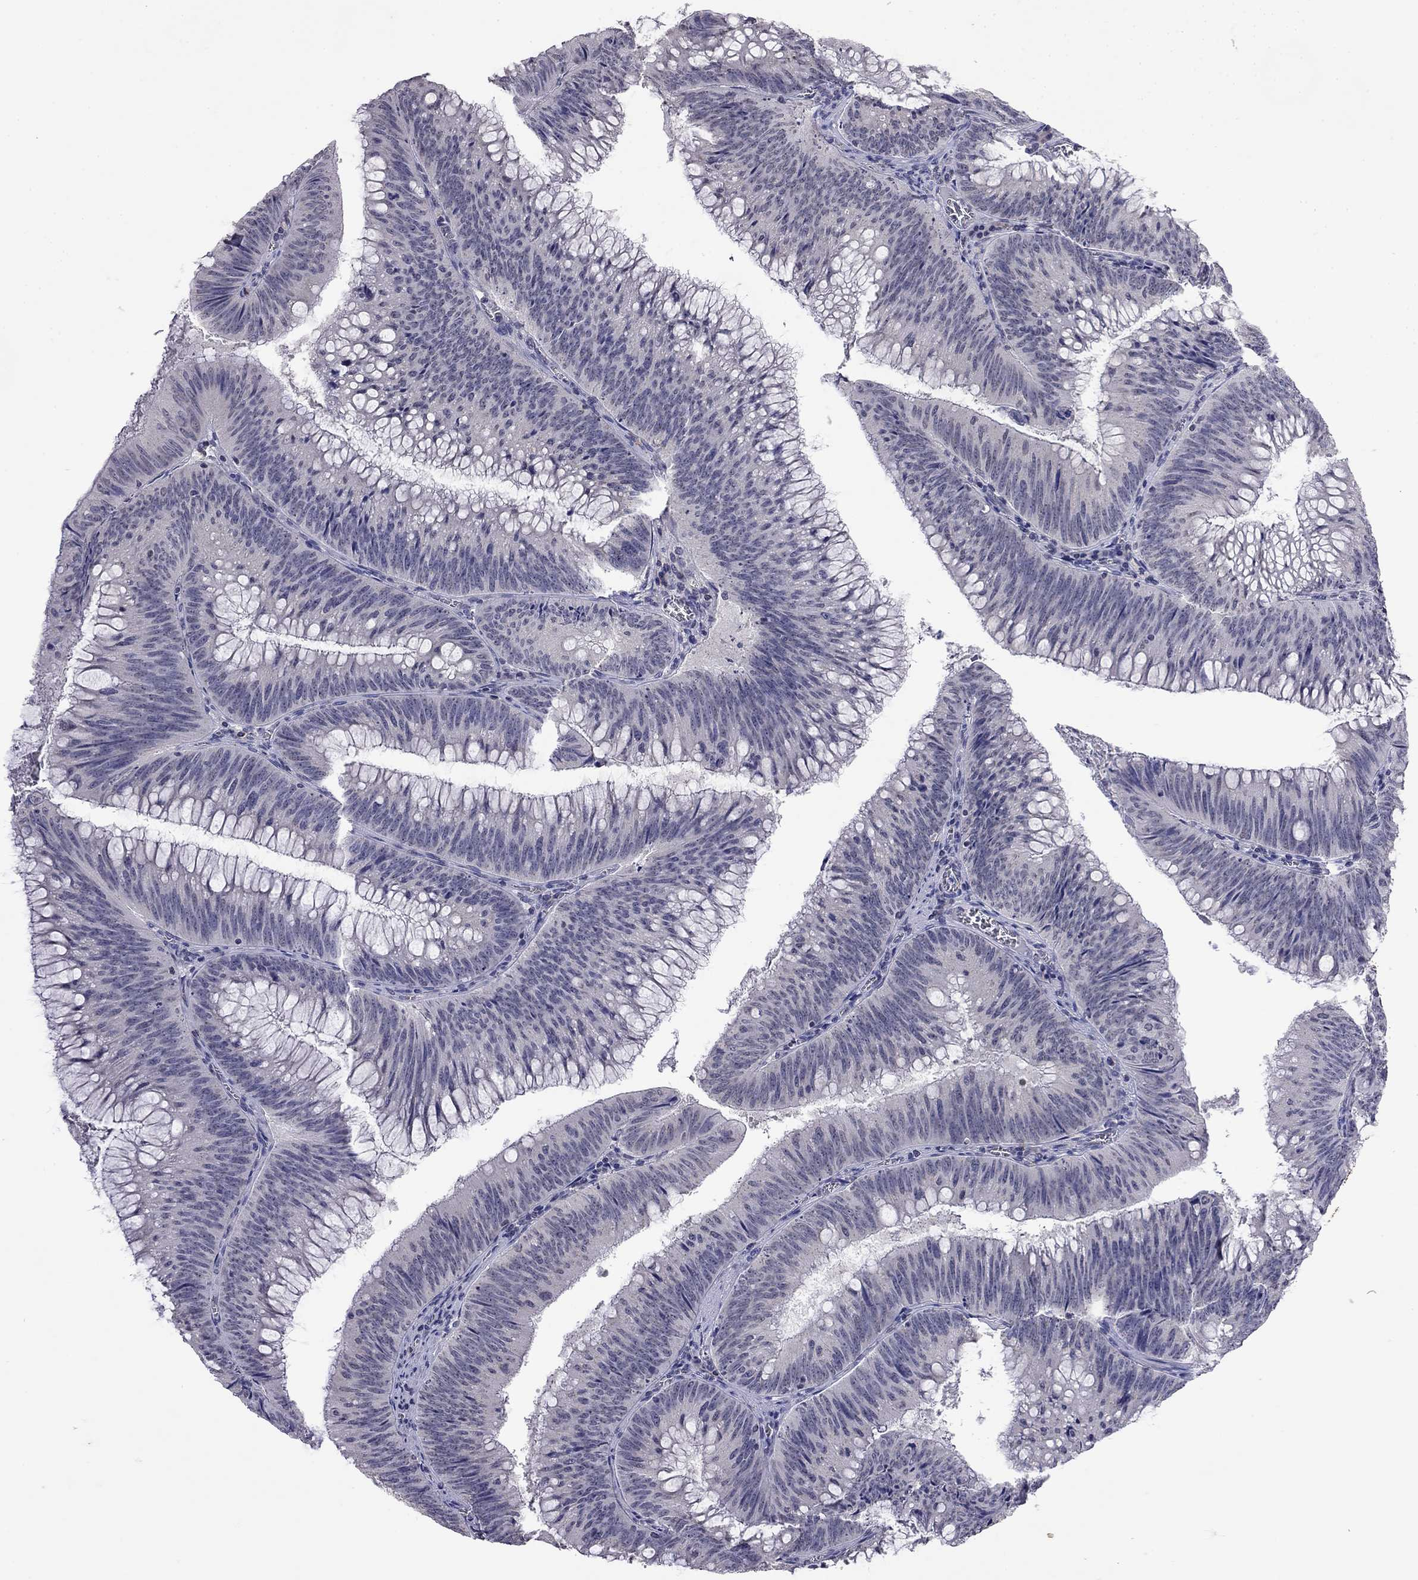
{"staining": {"intensity": "negative", "quantity": "none", "location": "none"}, "tissue": "colorectal cancer", "cell_type": "Tumor cells", "image_type": "cancer", "snomed": [{"axis": "morphology", "description": "Adenocarcinoma, NOS"}, {"axis": "topography", "description": "Rectum"}], "caption": "Immunohistochemistry (IHC) image of human colorectal adenocarcinoma stained for a protein (brown), which shows no positivity in tumor cells.", "gene": "WNK3", "patient": {"sex": "female", "age": 72}}